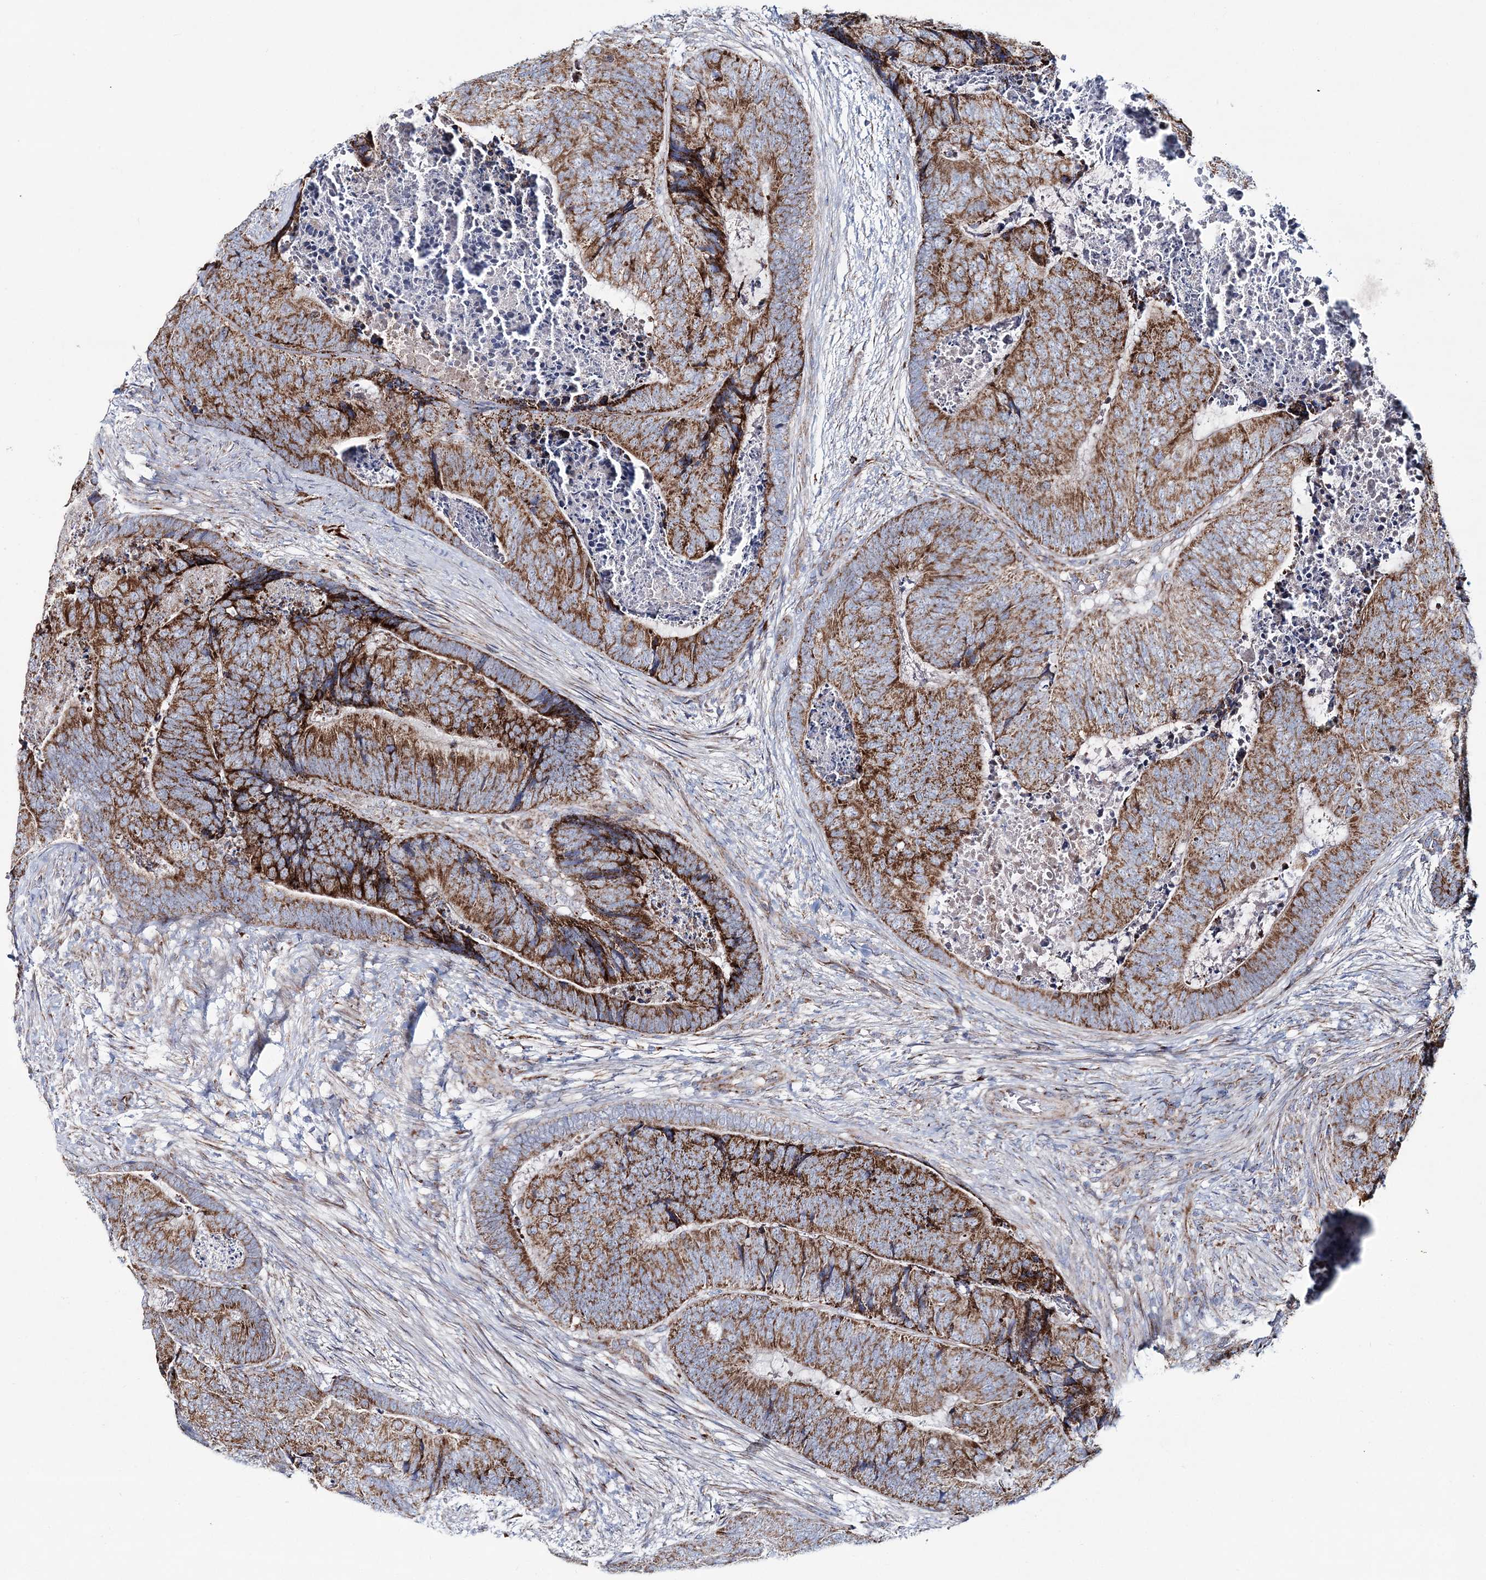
{"staining": {"intensity": "moderate", "quantity": ">75%", "location": "cytoplasmic/membranous"}, "tissue": "colorectal cancer", "cell_type": "Tumor cells", "image_type": "cancer", "snomed": [{"axis": "morphology", "description": "Adenocarcinoma, NOS"}, {"axis": "topography", "description": "Colon"}], "caption": "Tumor cells demonstrate medium levels of moderate cytoplasmic/membranous positivity in approximately >75% of cells in human adenocarcinoma (colorectal).", "gene": "ARHGAP6", "patient": {"sex": "female", "age": 67}}